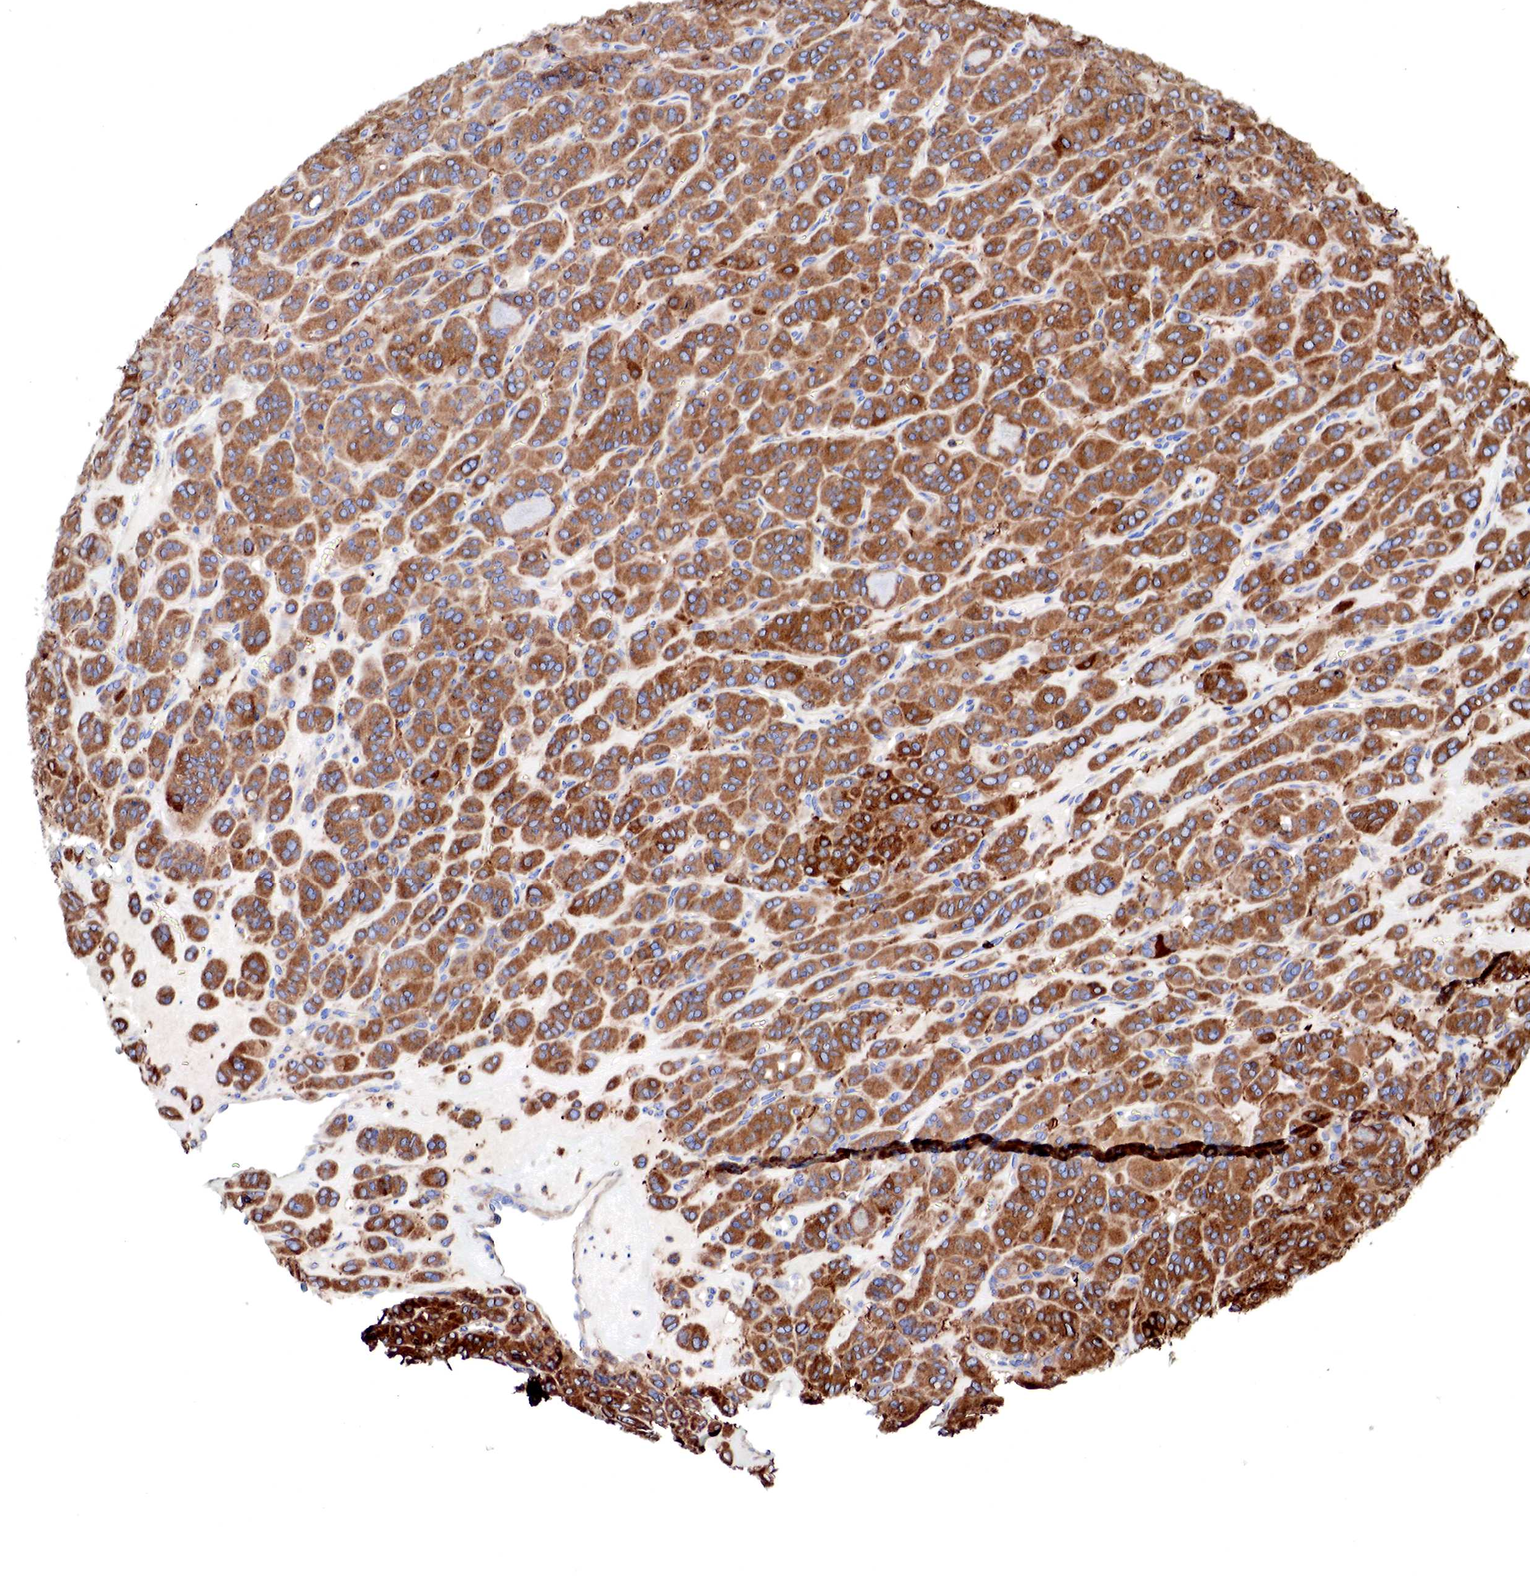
{"staining": {"intensity": "strong", "quantity": ">75%", "location": "cytoplasmic/membranous"}, "tissue": "thyroid cancer", "cell_type": "Tumor cells", "image_type": "cancer", "snomed": [{"axis": "morphology", "description": "Follicular adenoma carcinoma, NOS"}, {"axis": "topography", "description": "Thyroid gland"}], "caption": "IHC micrograph of human follicular adenoma carcinoma (thyroid) stained for a protein (brown), which displays high levels of strong cytoplasmic/membranous positivity in about >75% of tumor cells.", "gene": "G6PD", "patient": {"sex": "female", "age": 71}}